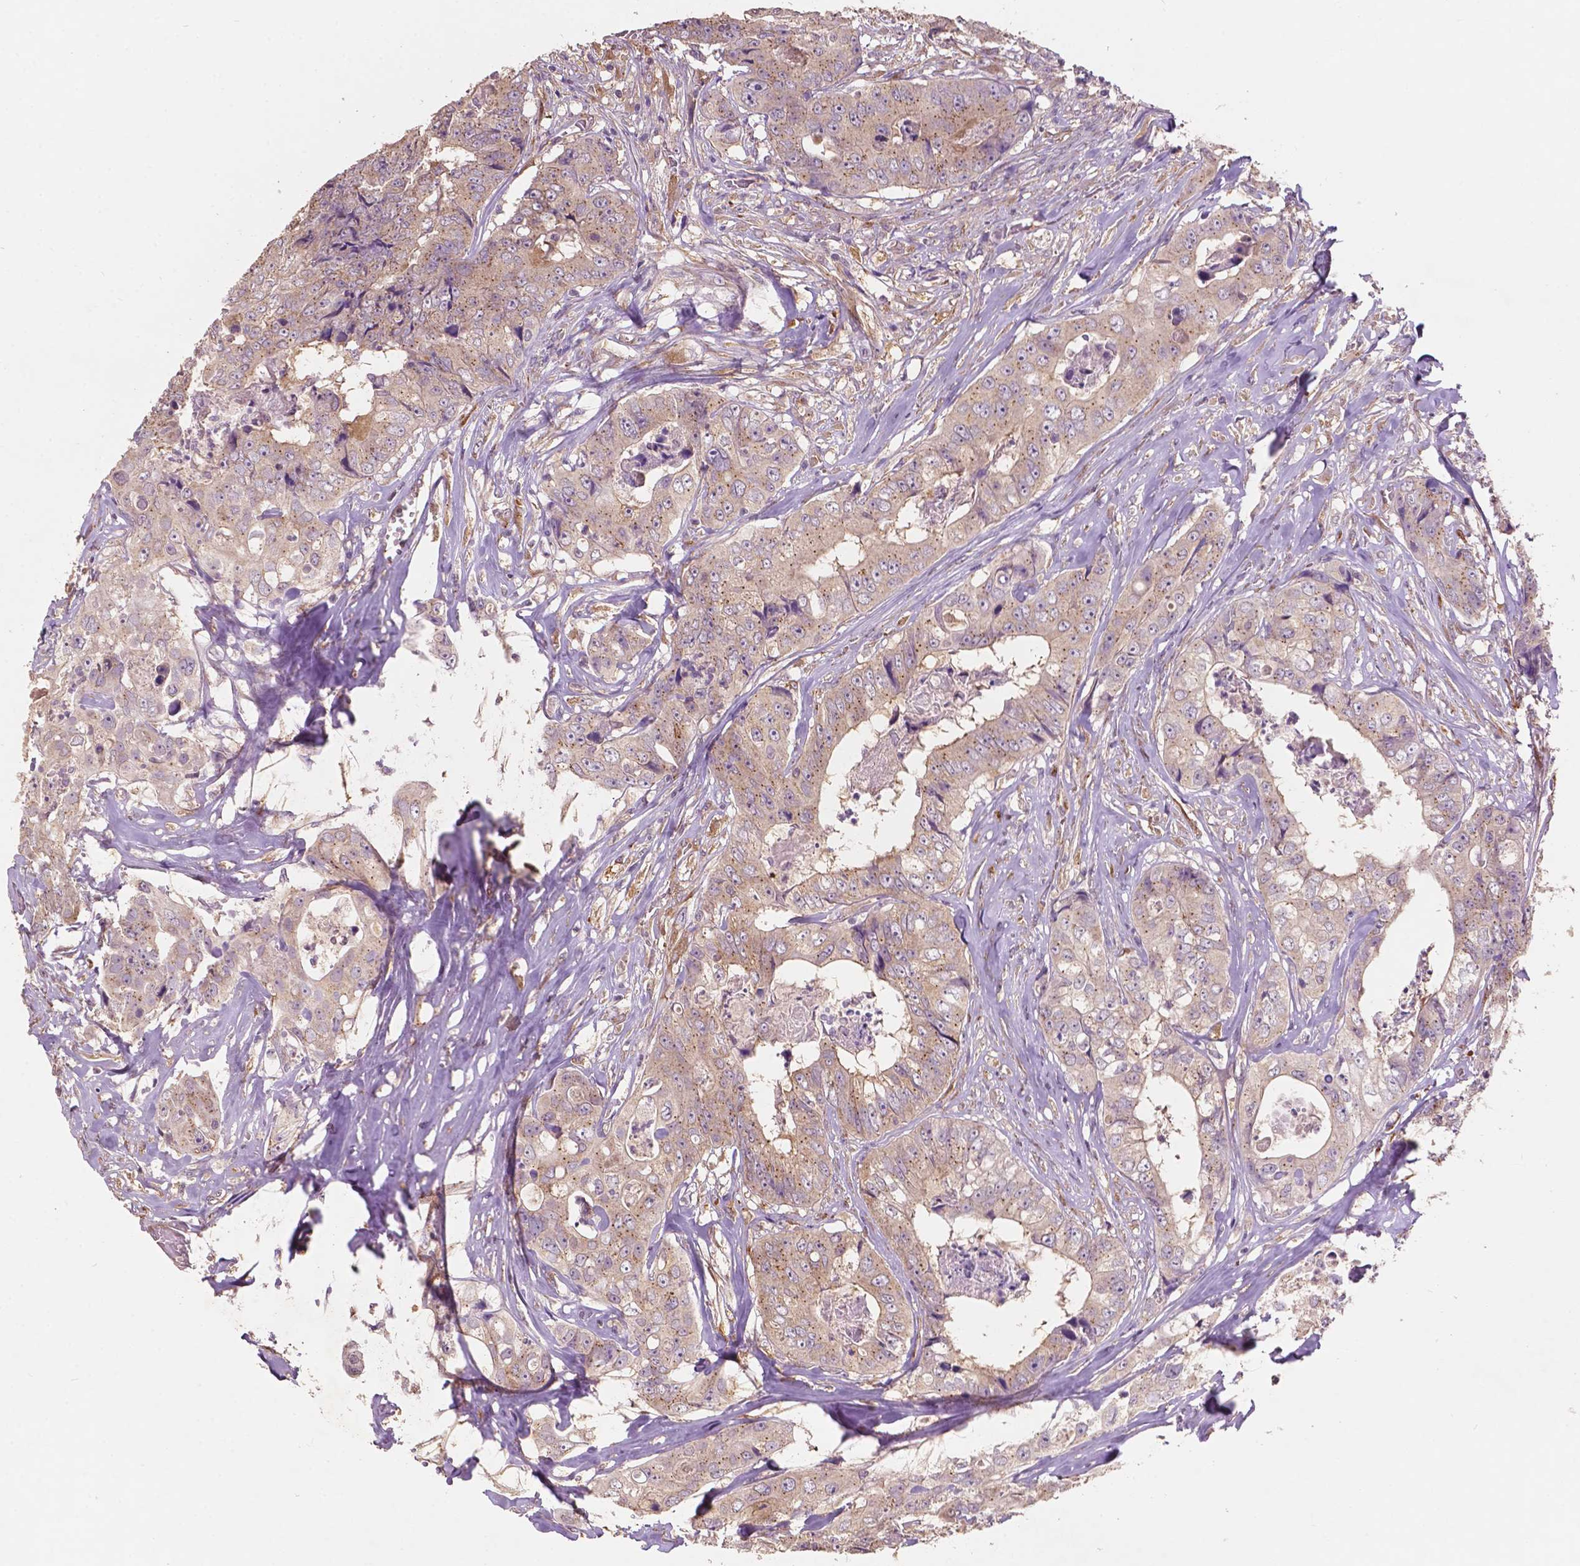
{"staining": {"intensity": "weak", "quantity": ">75%", "location": "cytoplasmic/membranous"}, "tissue": "colorectal cancer", "cell_type": "Tumor cells", "image_type": "cancer", "snomed": [{"axis": "morphology", "description": "Adenocarcinoma, NOS"}, {"axis": "topography", "description": "Rectum"}], "caption": "Colorectal cancer tissue shows weak cytoplasmic/membranous staining in about >75% of tumor cells, visualized by immunohistochemistry.", "gene": "CHPT1", "patient": {"sex": "female", "age": 62}}